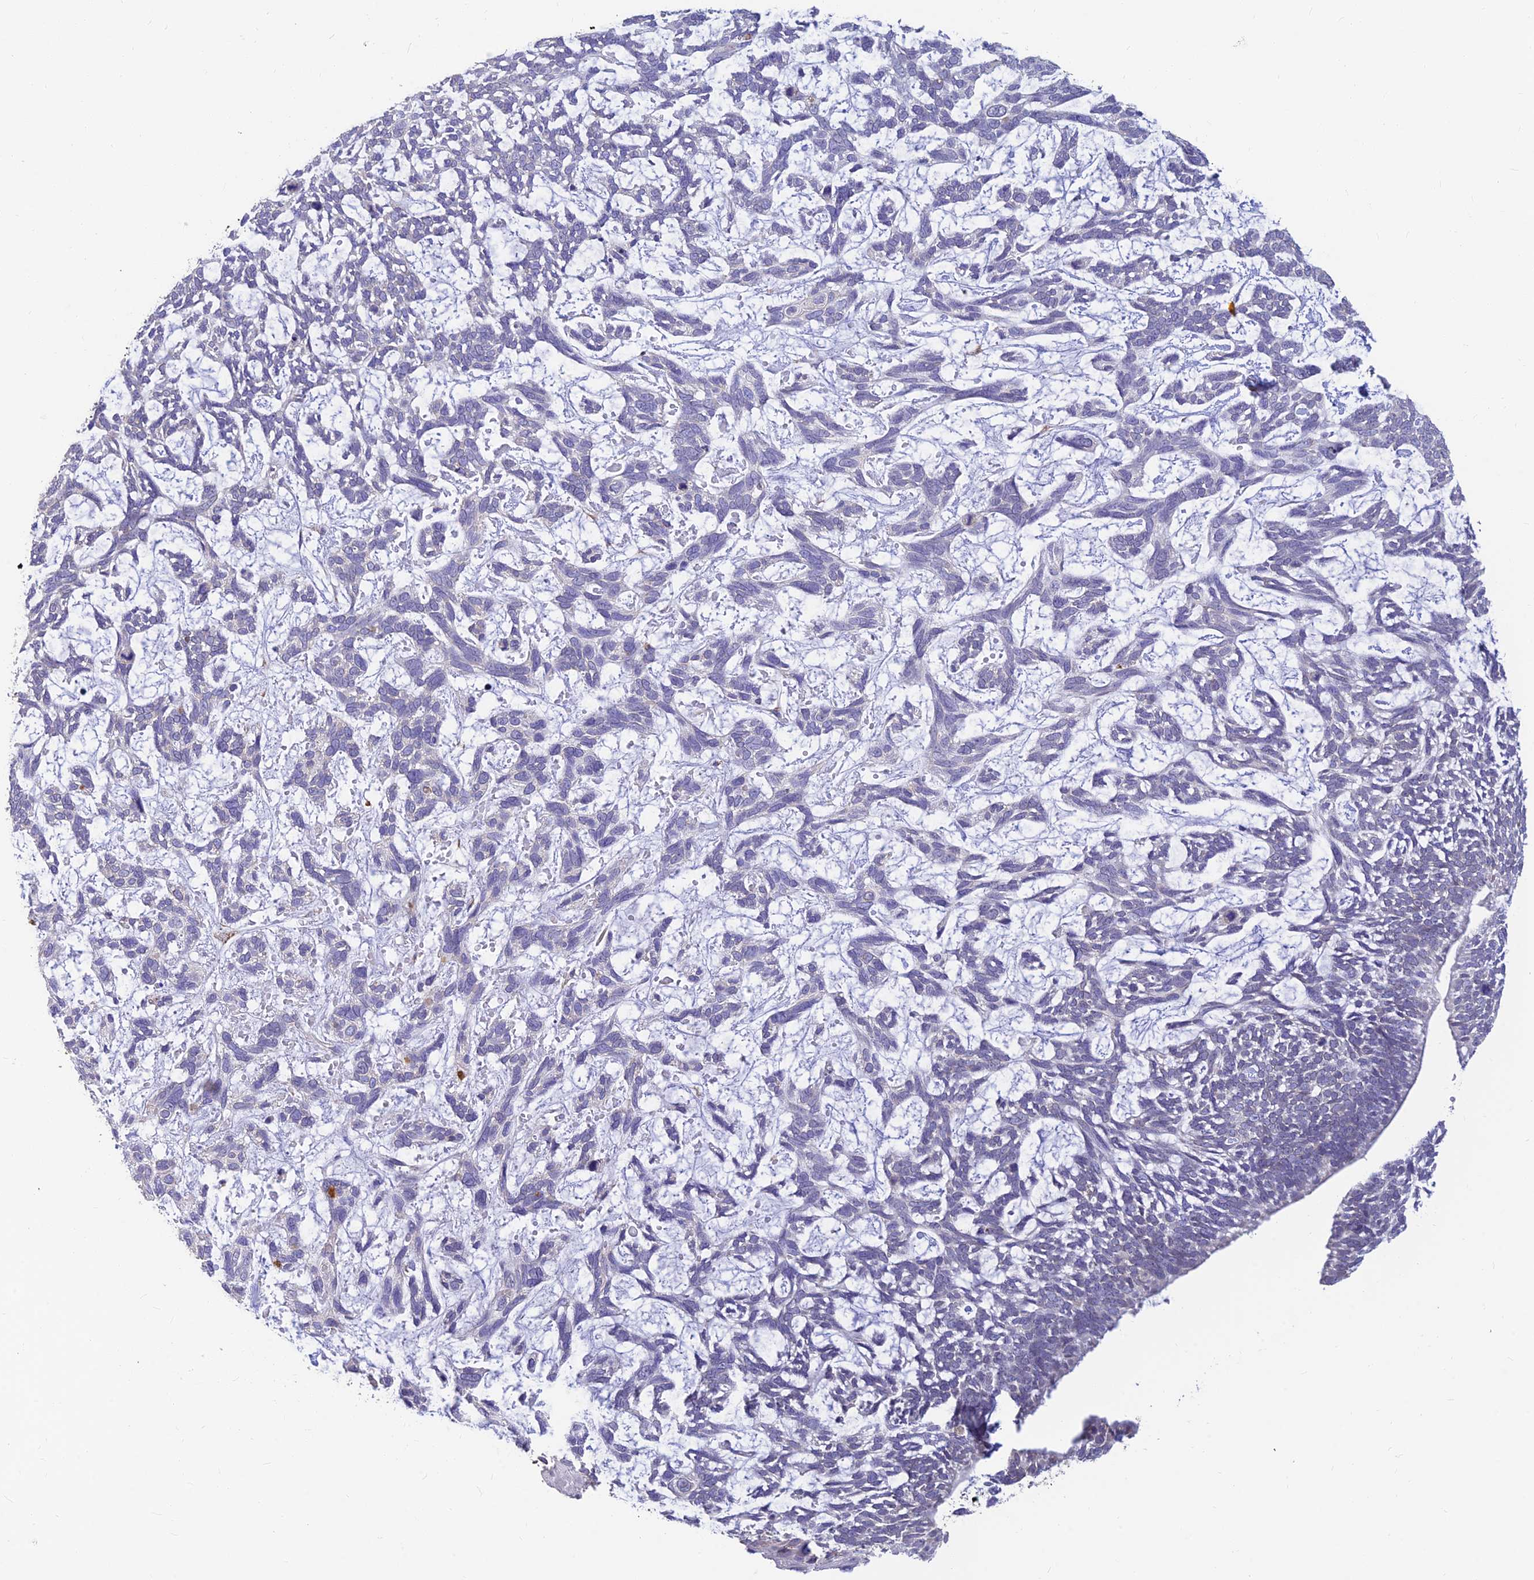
{"staining": {"intensity": "negative", "quantity": "none", "location": "none"}, "tissue": "skin cancer", "cell_type": "Tumor cells", "image_type": "cancer", "snomed": [{"axis": "morphology", "description": "Basal cell carcinoma"}, {"axis": "topography", "description": "Skin"}], "caption": "An immunohistochemistry histopathology image of skin cancer (basal cell carcinoma) is shown. There is no staining in tumor cells of skin cancer (basal cell carcinoma).", "gene": "ALDH1L2", "patient": {"sex": "male", "age": 88}}